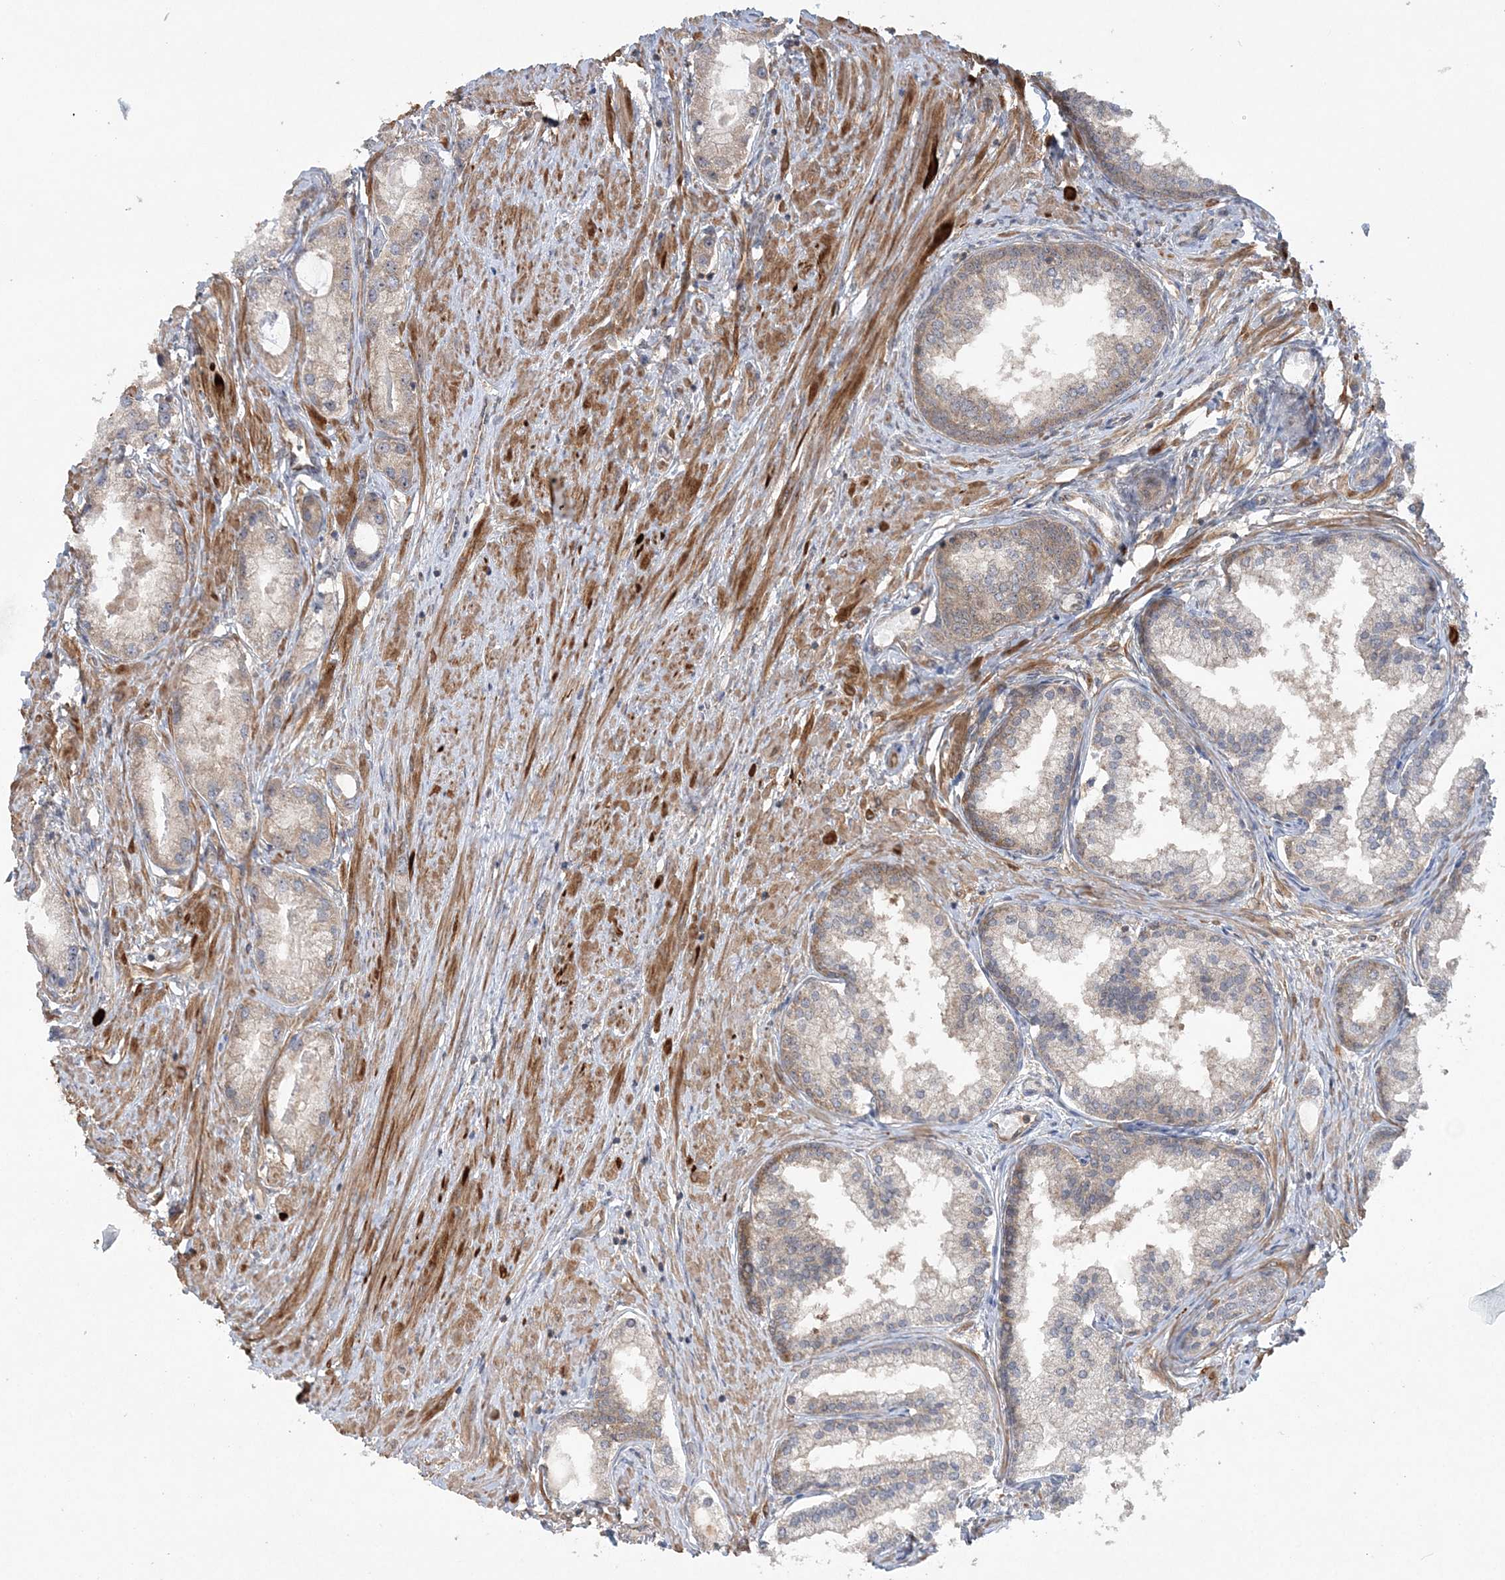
{"staining": {"intensity": "weak", "quantity": "<25%", "location": "cytoplasmic/membranous"}, "tissue": "prostate cancer", "cell_type": "Tumor cells", "image_type": "cancer", "snomed": [{"axis": "morphology", "description": "Adenocarcinoma, Low grade"}, {"axis": "topography", "description": "Prostate"}], "caption": "Immunohistochemistry of human prostate adenocarcinoma (low-grade) exhibits no expression in tumor cells. (IHC, brightfield microscopy, high magnification).", "gene": "ACAP2", "patient": {"sex": "male", "age": 62}}